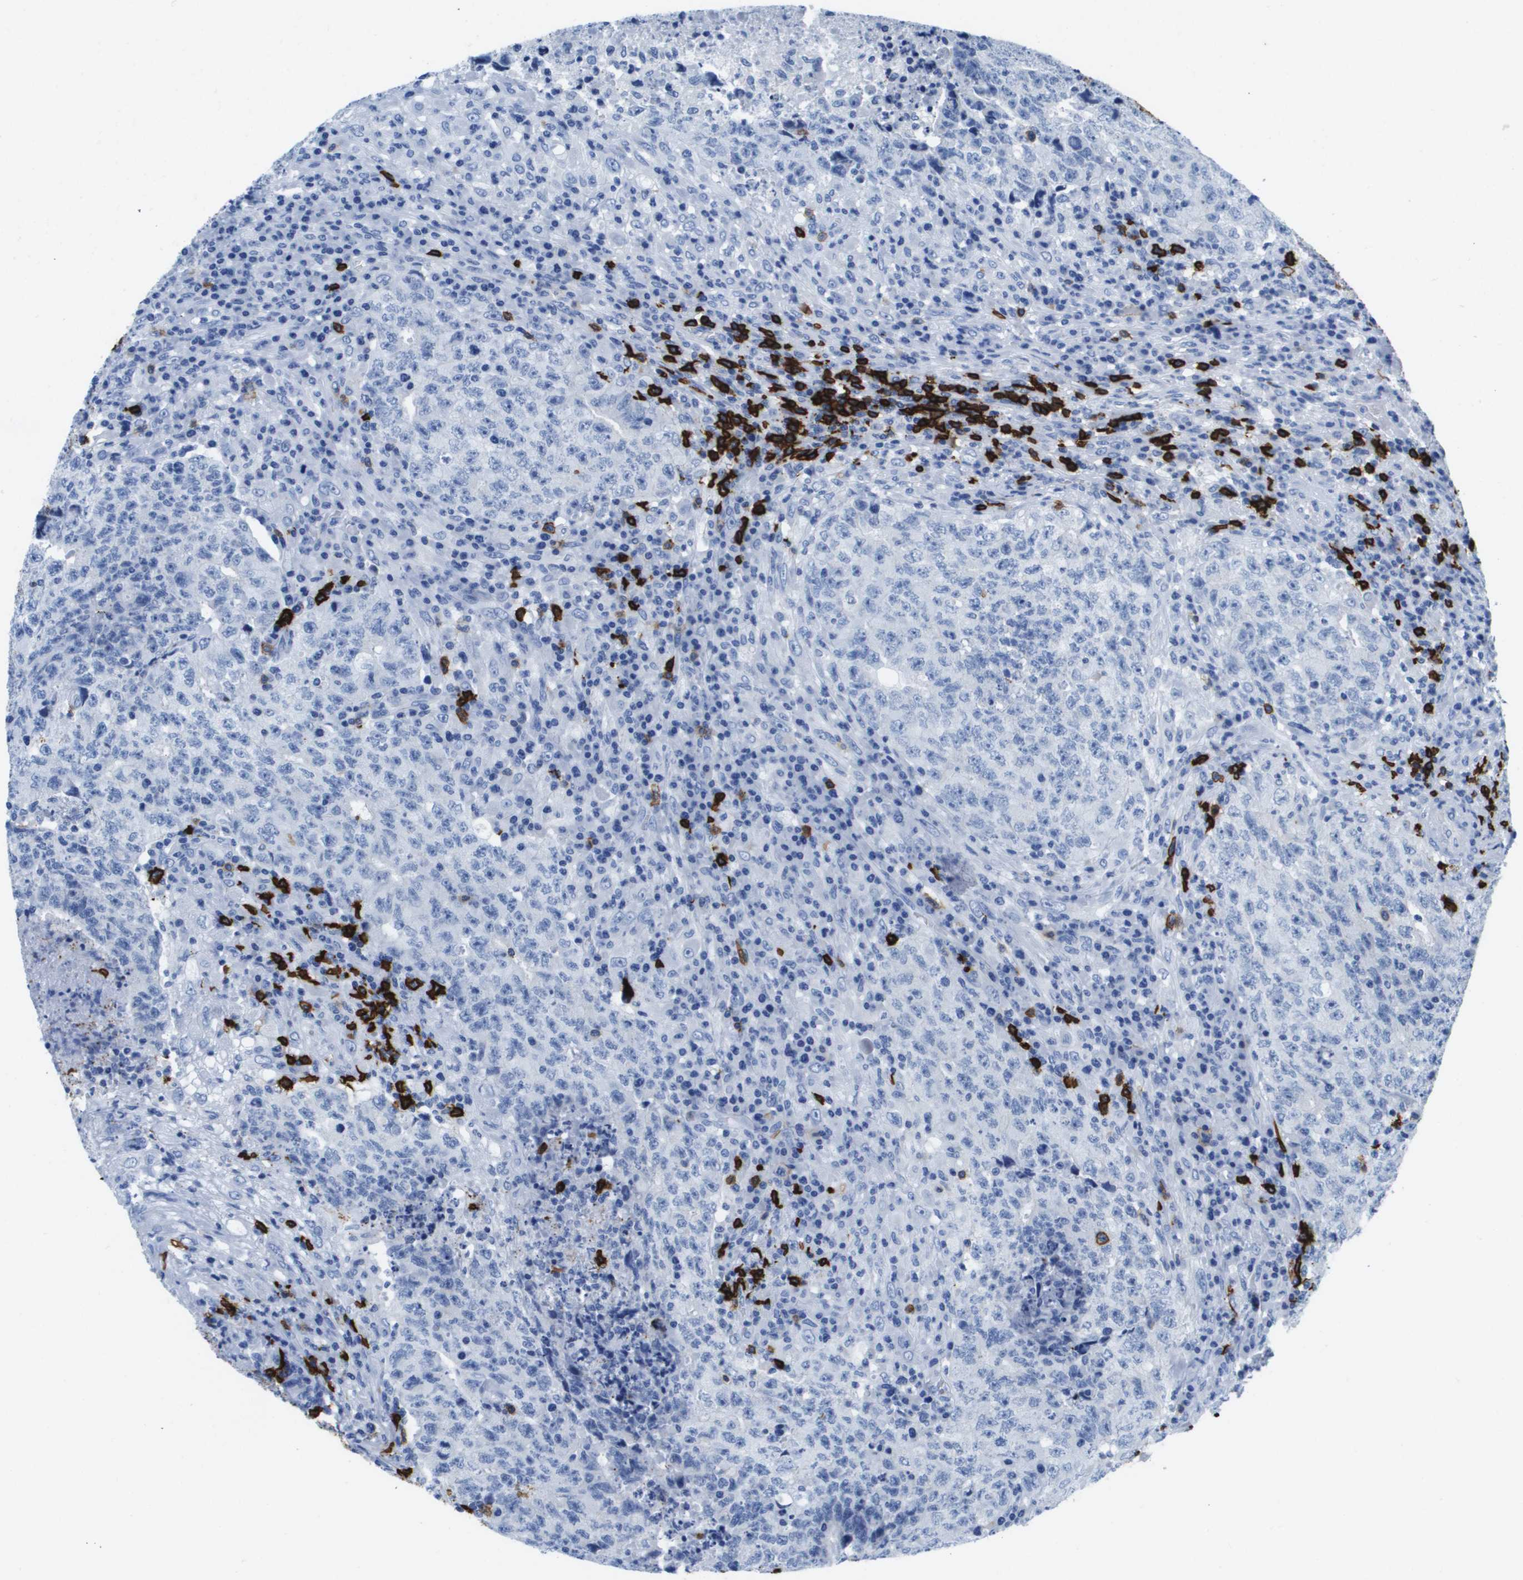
{"staining": {"intensity": "negative", "quantity": "none", "location": "none"}, "tissue": "testis cancer", "cell_type": "Tumor cells", "image_type": "cancer", "snomed": [{"axis": "morphology", "description": "Necrosis, NOS"}, {"axis": "morphology", "description": "Carcinoma, Embryonal, NOS"}, {"axis": "topography", "description": "Testis"}], "caption": "Immunohistochemical staining of human testis cancer displays no significant expression in tumor cells.", "gene": "MS4A1", "patient": {"sex": "male", "age": 19}}